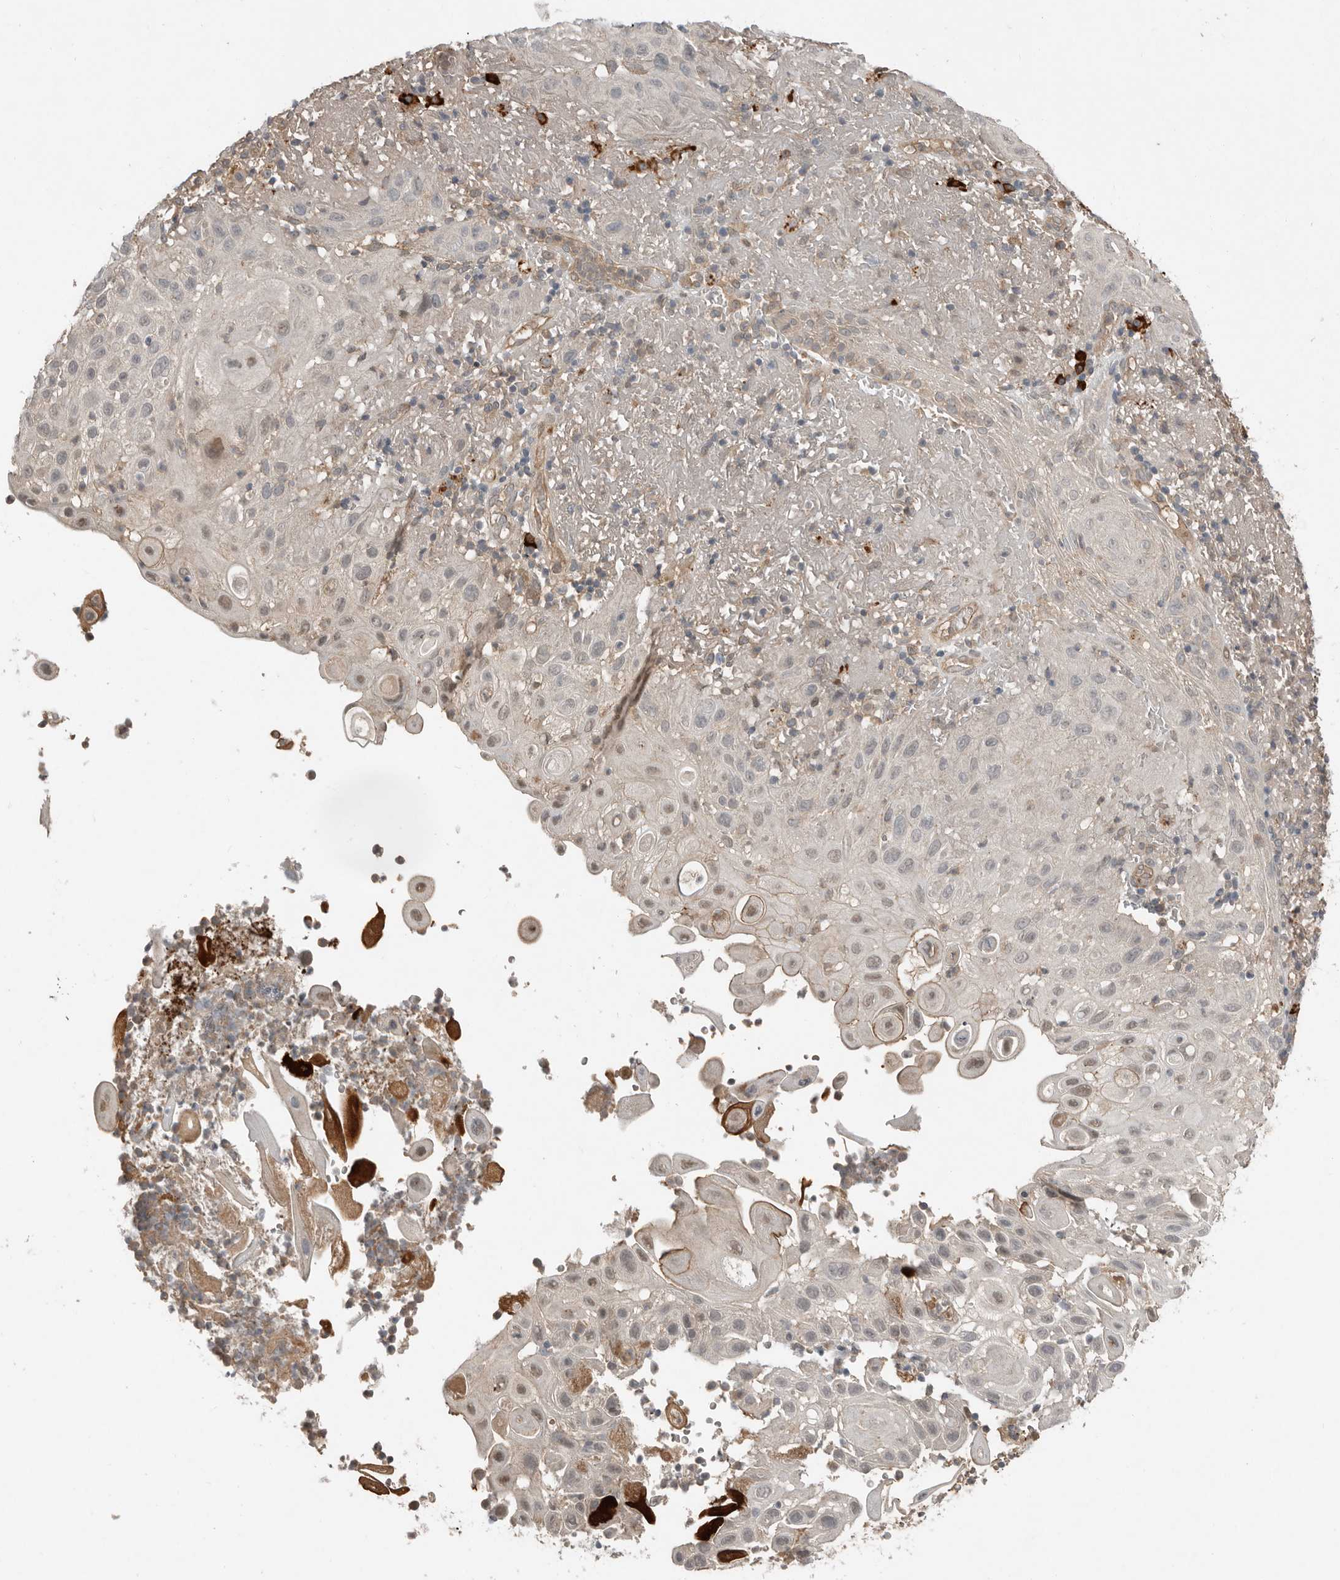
{"staining": {"intensity": "weak", "quantity": "<25%", "location": "nuclear"}, "tissue": "skin cancer", "cell_type": "Tumor cells", "image_type": "cancer", "snomed": [{"axis": "morphology", "description": "Normal tissue, NOS"}, {"axis": "morphology", "description": "Squamous cell carcinoma, NOS"}, {"axis": "topography", "description": "Skin"}], "caption": "IHC of skin cancer exhibits no expression in tumor cells. (Stains: DAB IHC with hematoxylin counter stain, Microscopy: brightfield microscopy at high magnification).", "gene": "TEAD3", "patient": {"sex": "female", "age": 96}}